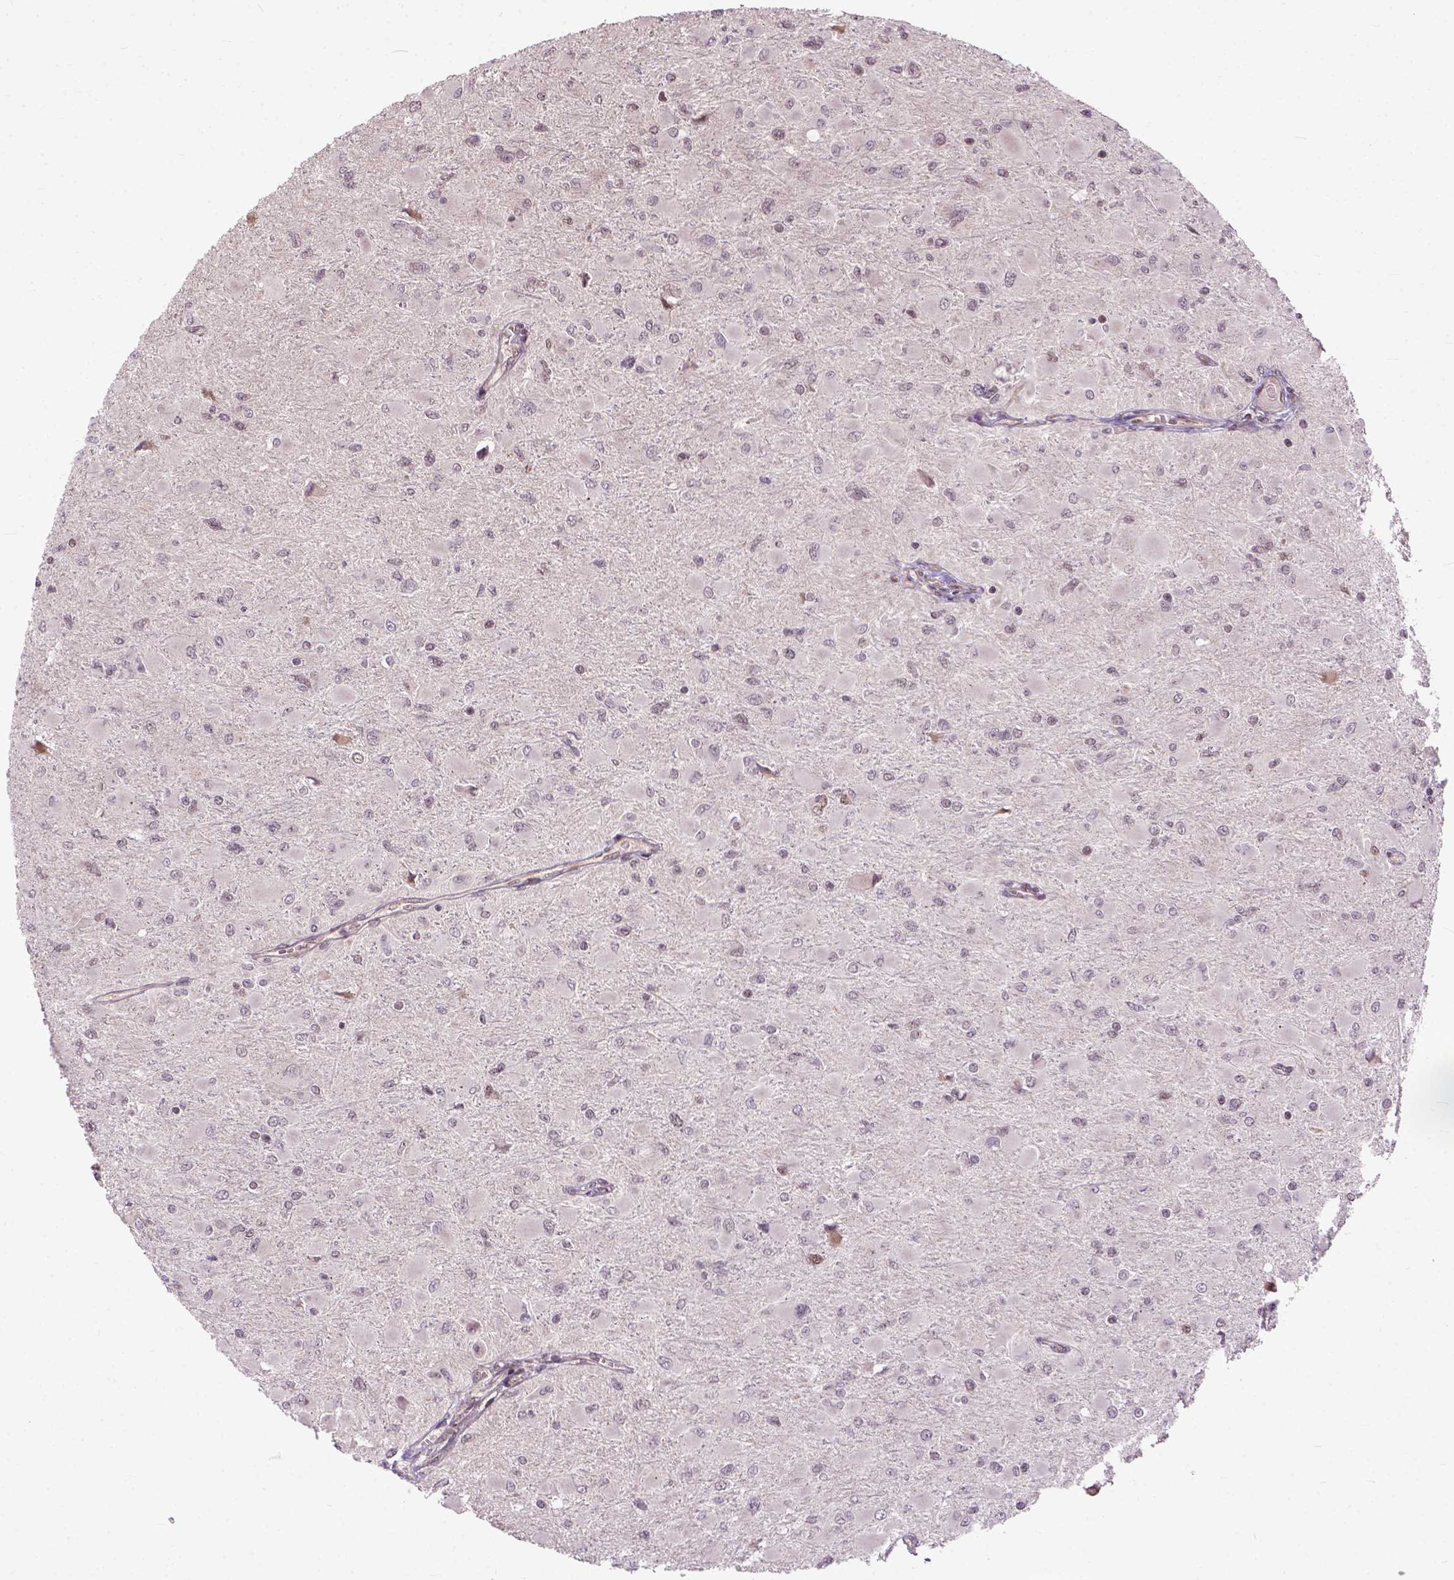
{"staining": {"intensity": "weak", "quantity": "<25%", "location": "nuclear"}, "tissue": "glioma", "cell_type": "Tumor cells", "image_type": "cancer", "snomed": [{"axis": "morphology", "description": "Glioma, malignant, High grade"}, {"axis": "topography", "description": "Cerebral cortex"}], "caption": "Glioma was stained to show a protein in brown. There is no significant expression in tumor cells. (Brightfield microscopy of DAB (3,3'-diaminobenzidine) immunohistochemistry at high magnification).", "gene": "ZNF630", "patient": {"sex": "female", "age": 36}}